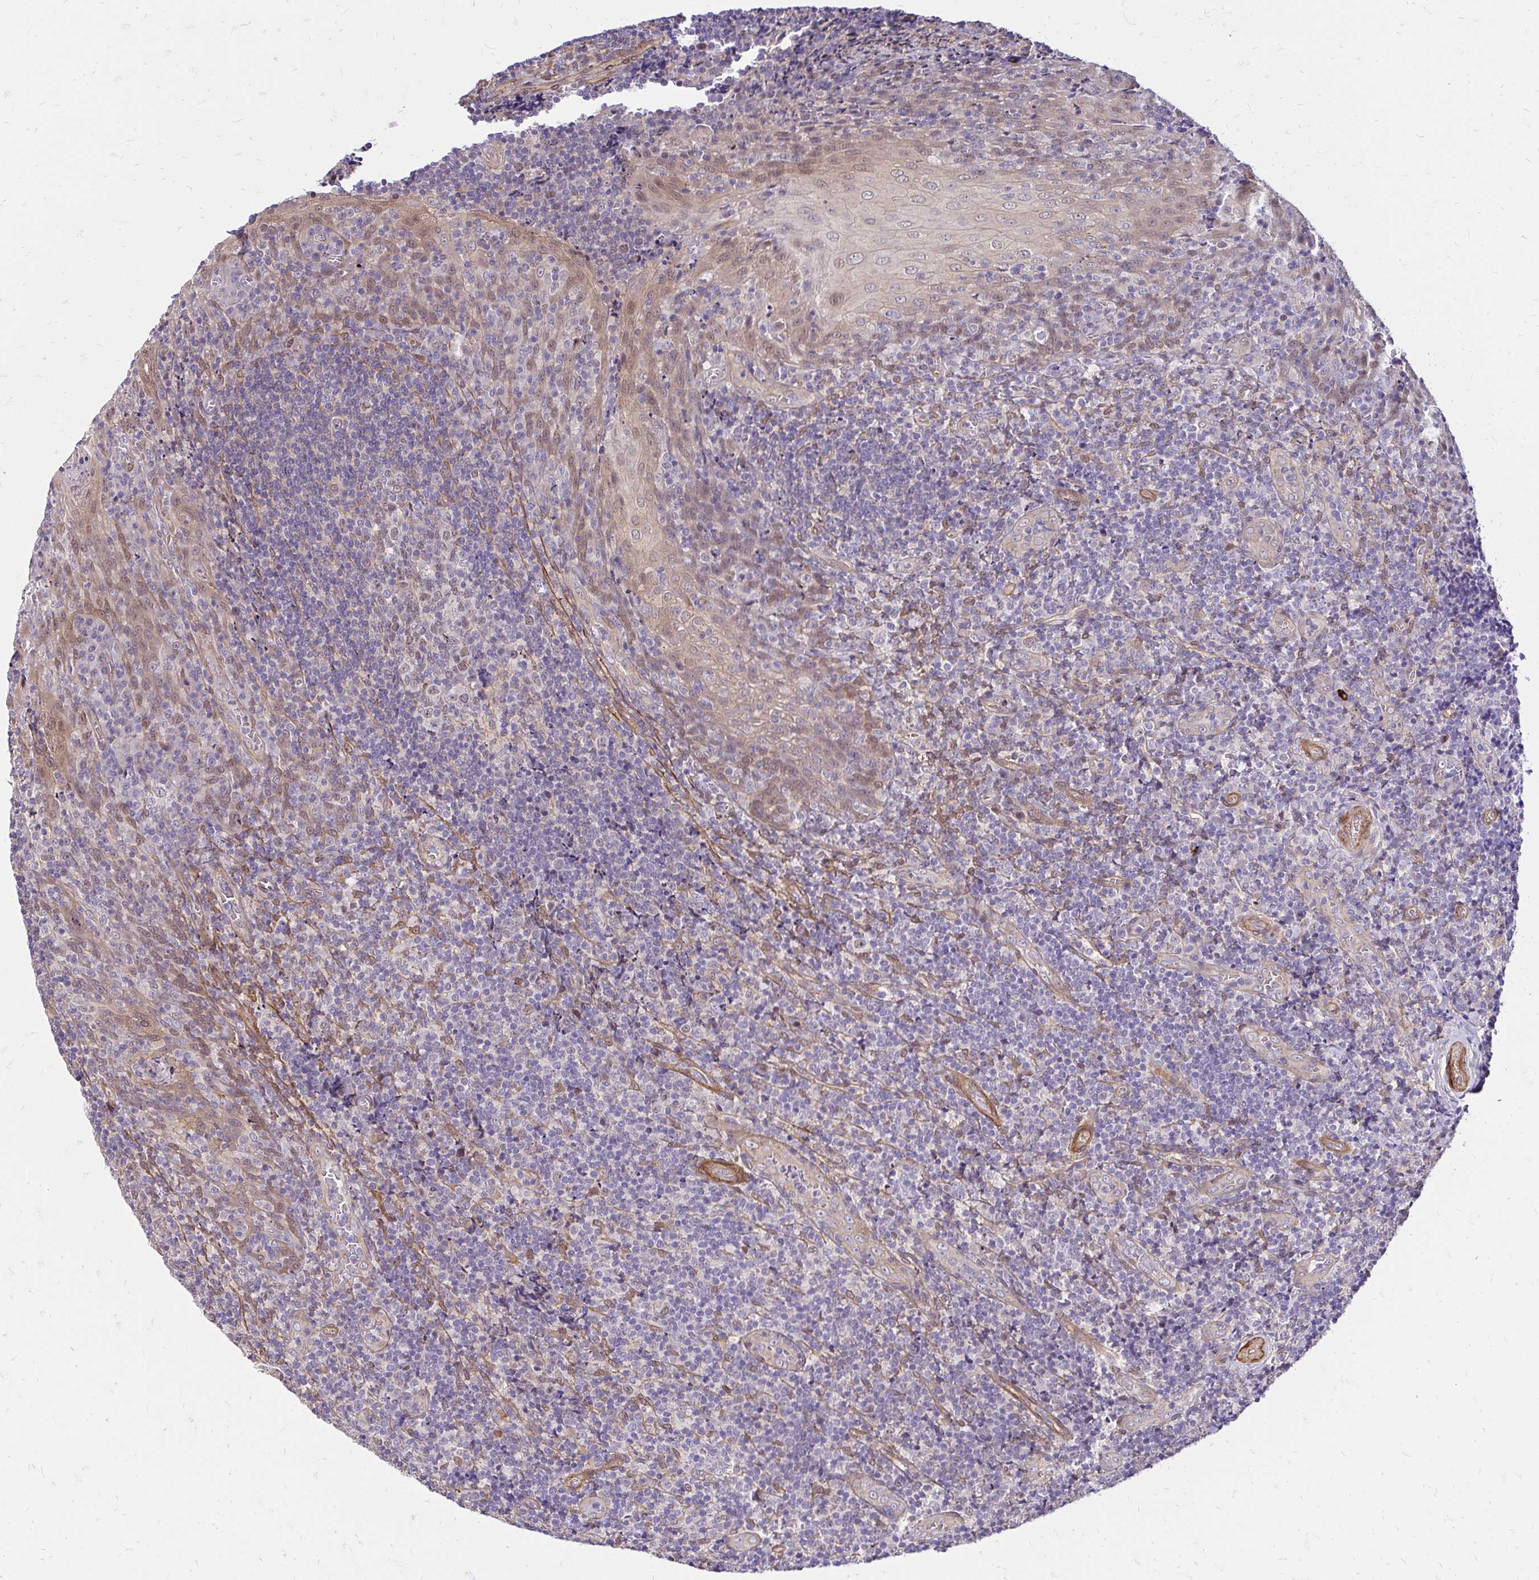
{"staining": {"intensity": "weak", "quantity": "<25%", "location": "cytoplasmic/membranous"}, "tissue": "tonsil", "cell_type": "Germinal center cells", "image_type": "normal", "snomed": [{"axis": "morphology", "description": "Normal tissue, NOS"}, {"axis": "topography", "description": "Tonsil"}], "caption": "The histopathology image reveals no staining of germinal center cells in benign tonsil.", "gene": "YAP1", "patient": {"sex": "male", "age": 17}}